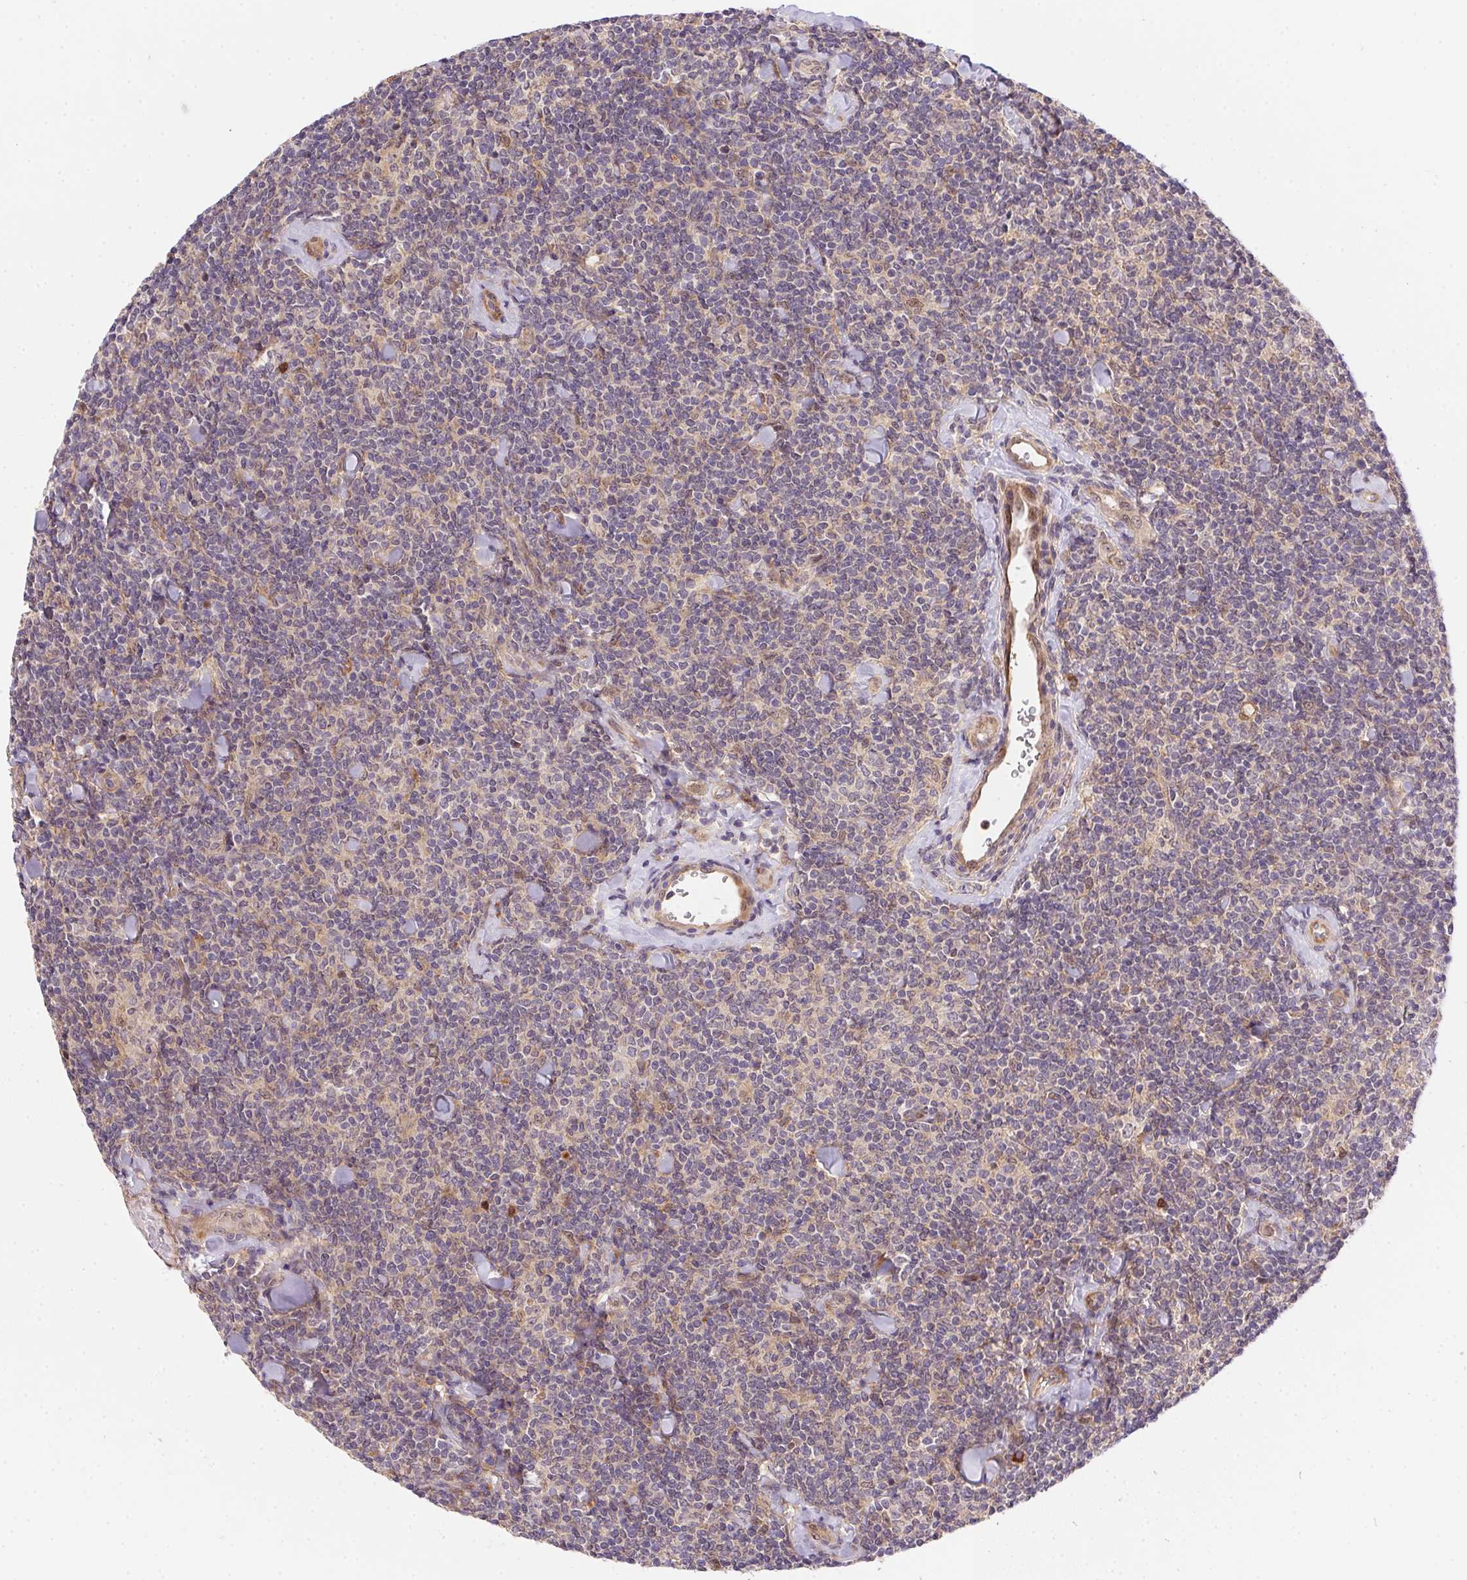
{"staining": {"intensity": "negative", "quantity": "none", "location": "none"}, "tissue": "lymphoma", "cell_type": "Tumor cells", "image_type": "cancer", "snomed": [{"axis": "morphology", "description": "Malignant lymphoma, non-Hodgkin's type, Low grade"}, {"axis": "topography", "description": "Lymph node"}], "caption": "Immunohistochemistry (IHC) histopathology image of neoplastic tissue: human malignant lymphoma, non-Hodgkin's type (low-grade) stained with DAB demonstrates no significant protein staining in tumor cells.", "gene": "NUDT16", "patient": {"sex": "female", "age": 56}}